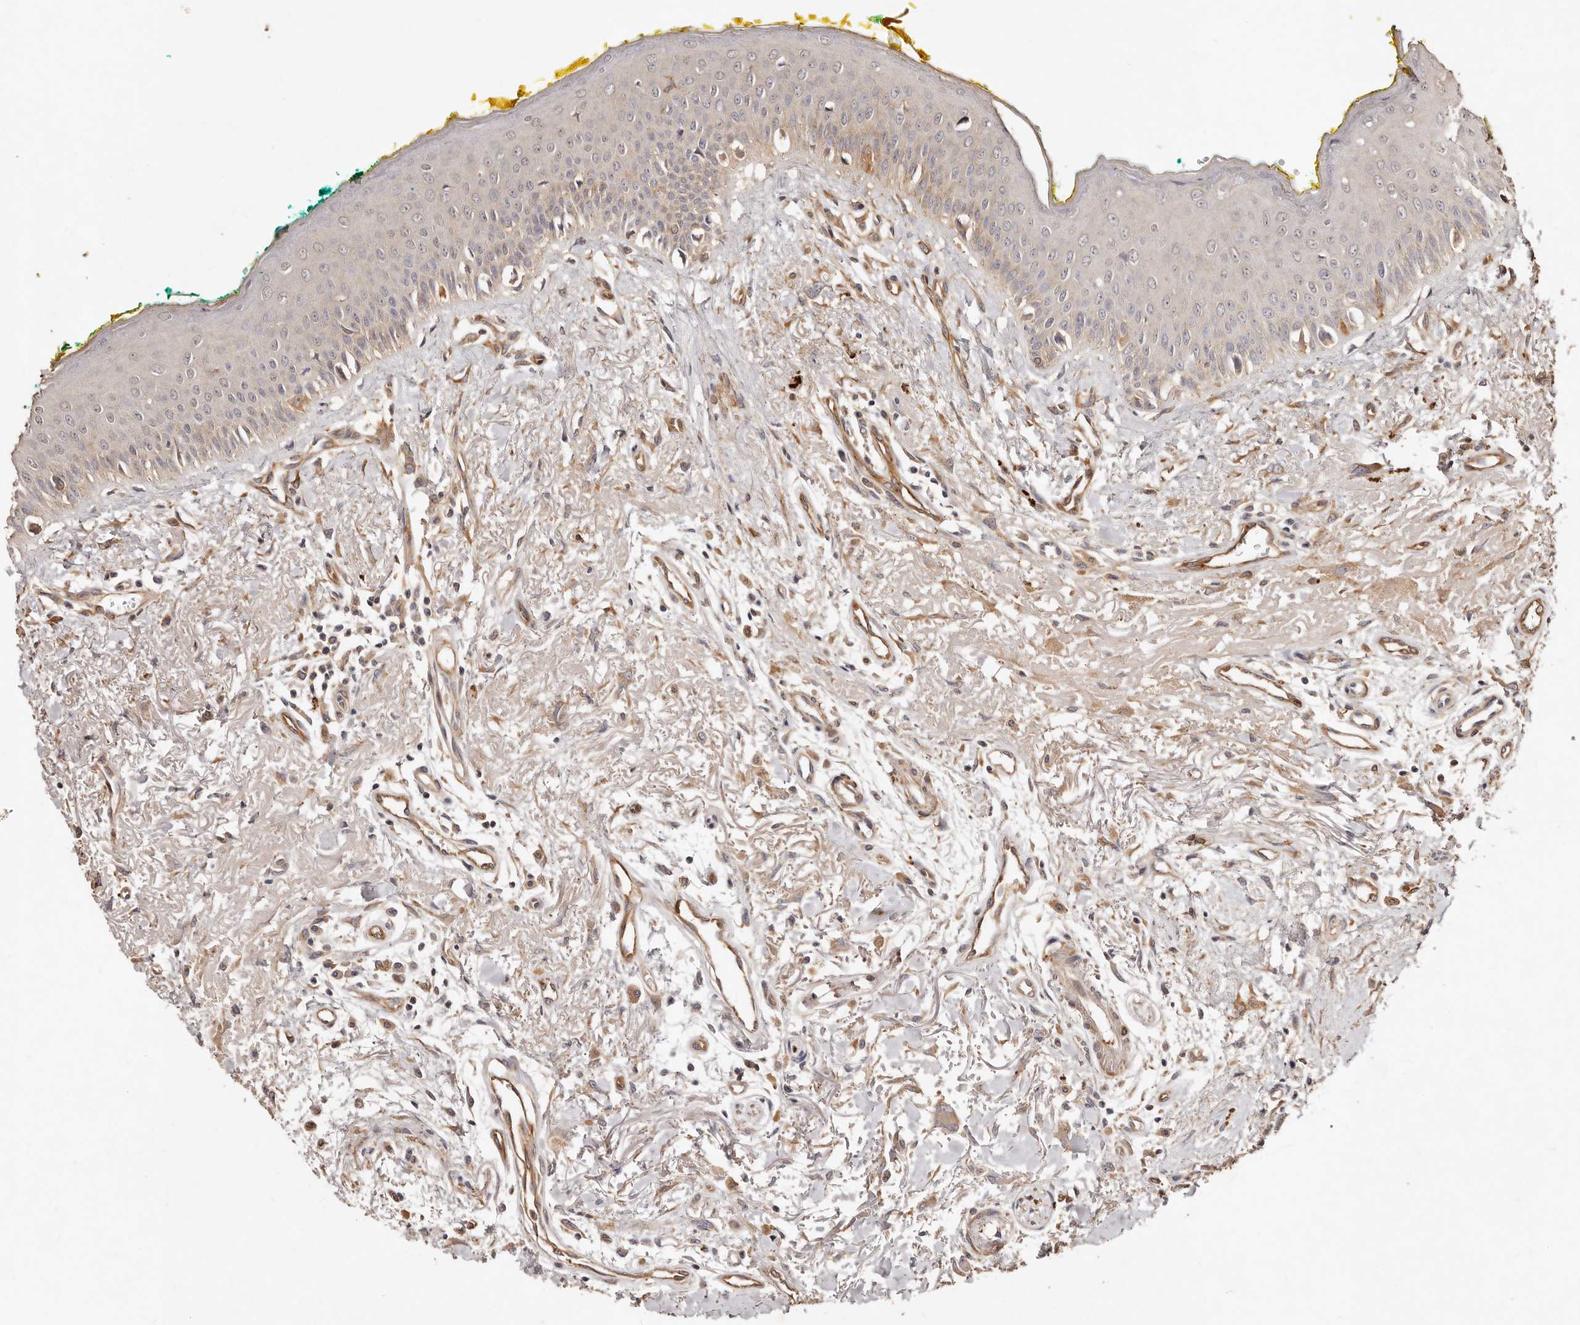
{"staining": {"intensity": "moderate", "quantity": "25%-75%", "location": "cytoplasmic/membranous"}, "tissue": "oral mucosa", "cell_type": "Squamous epithelial cells", "image_type": "normal", "snomed": [{"axis": "morphology", "description": "Normal tissue, NOS"}, {"axis": "topography", "description": "Oral tissue"}], "caption": "This image reveals immunohistochemistry (IHC) staining of benign oral mucosa, with medium moderate cytoplasmic/membranous positivity in about 25%-75% of squamous epithelial cells.", "gene": "CCL14", "patient": {"sex": "female", "age": 70}}